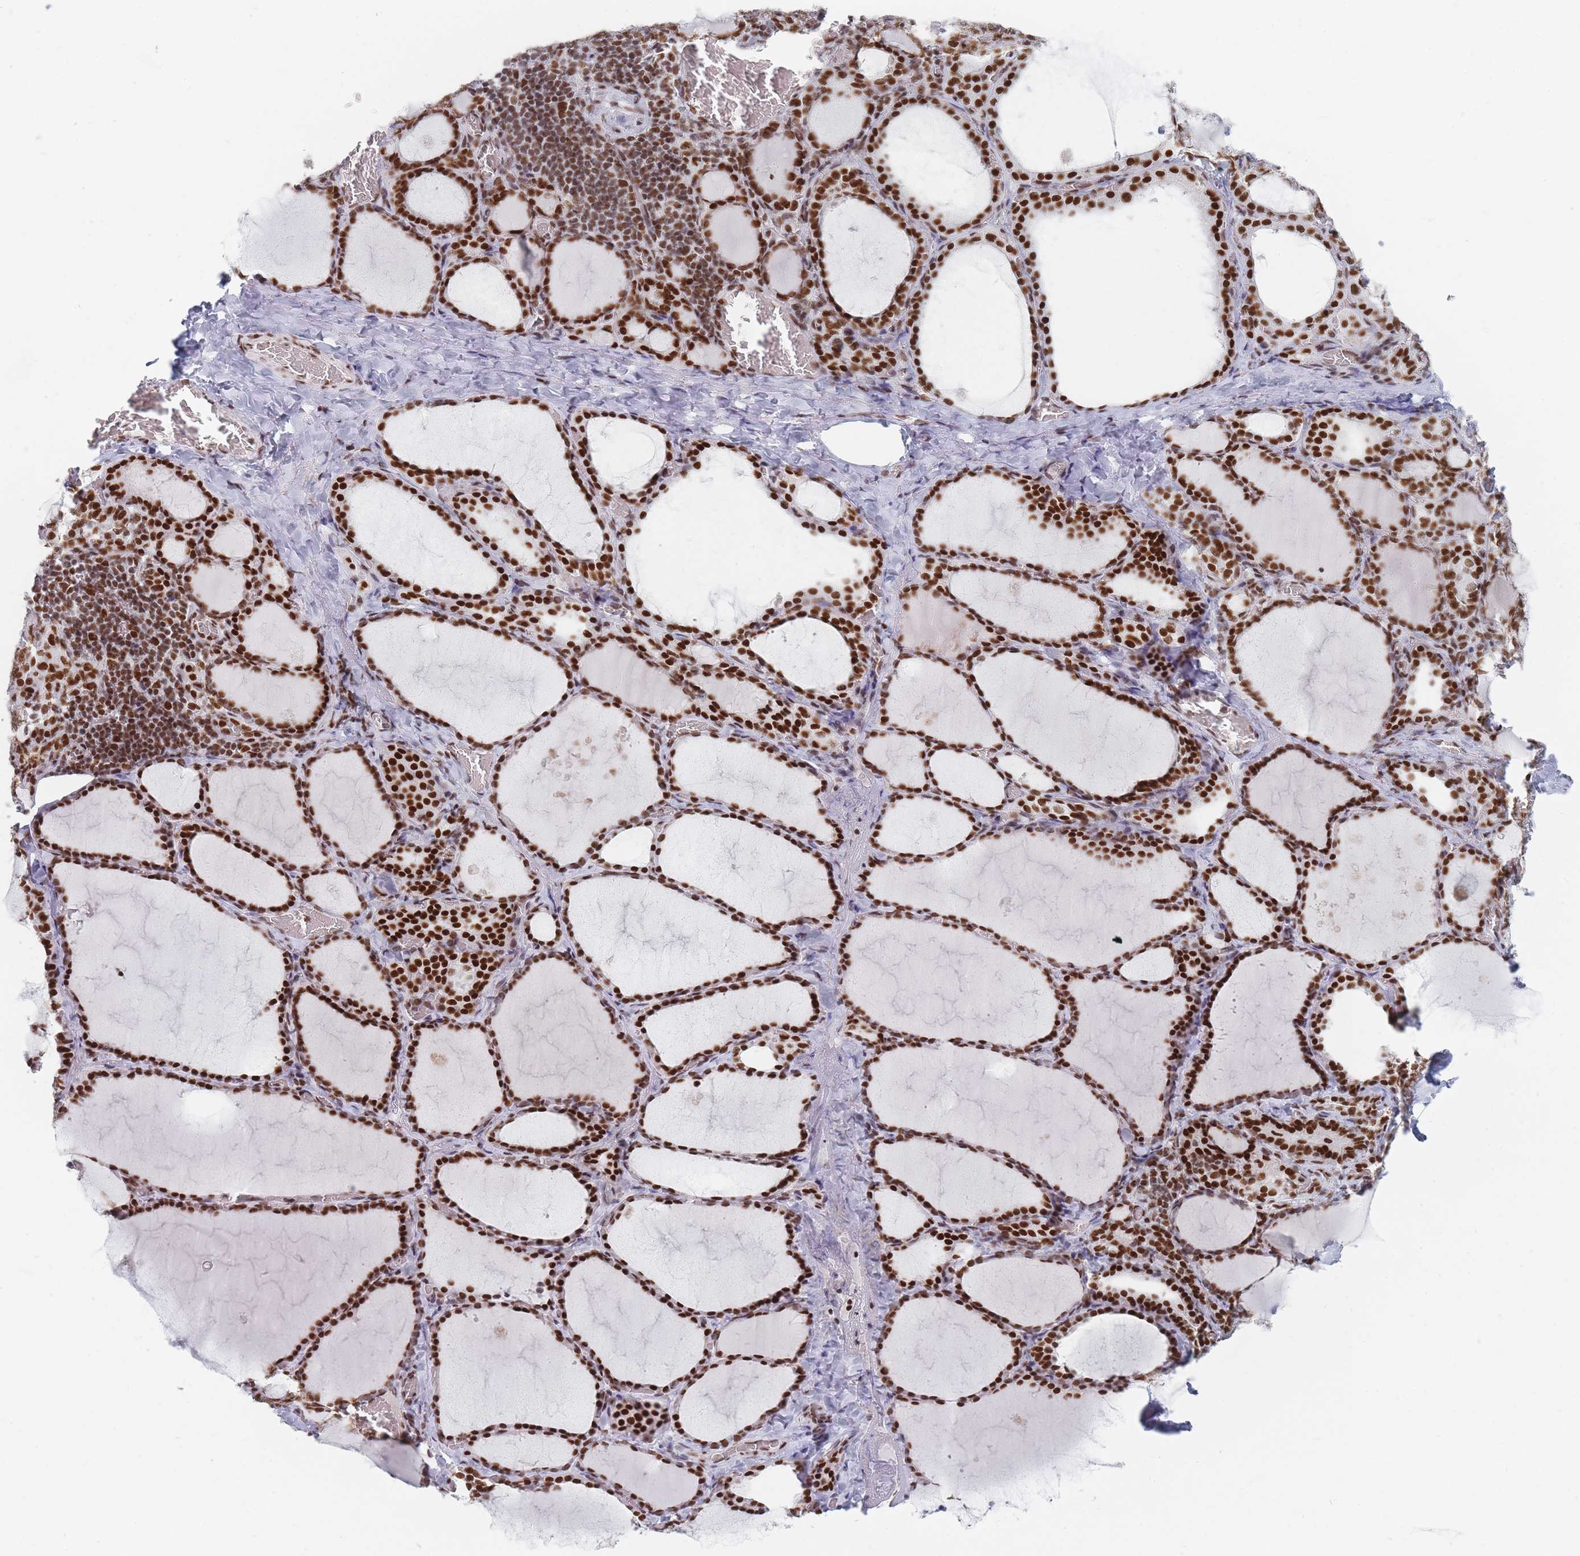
{"staining": {"intensity": "strong", "quantity": ">75%", "location": "nuclear"}, "tissue": "thyroid gland", "cell_type": "Glandular cells", "image_type": "normal", "snomed": [{"axis": "morphology", "description": "Normal tissue, NOS"}, {"axis": "topography", "description": "Thyroid gland"}], "caption": "A high-resolution image shows IHC staining of normal thyroid gland, which exhibits strong nuclear positivity in approximately >75% of glandular cells. Using DAB (brown) and hematoxylin (blue) stains, captured at high magnification using brightfield microscopy.", "gene": "SAFB2", "patient": {"sex": "female", "age": 39}}